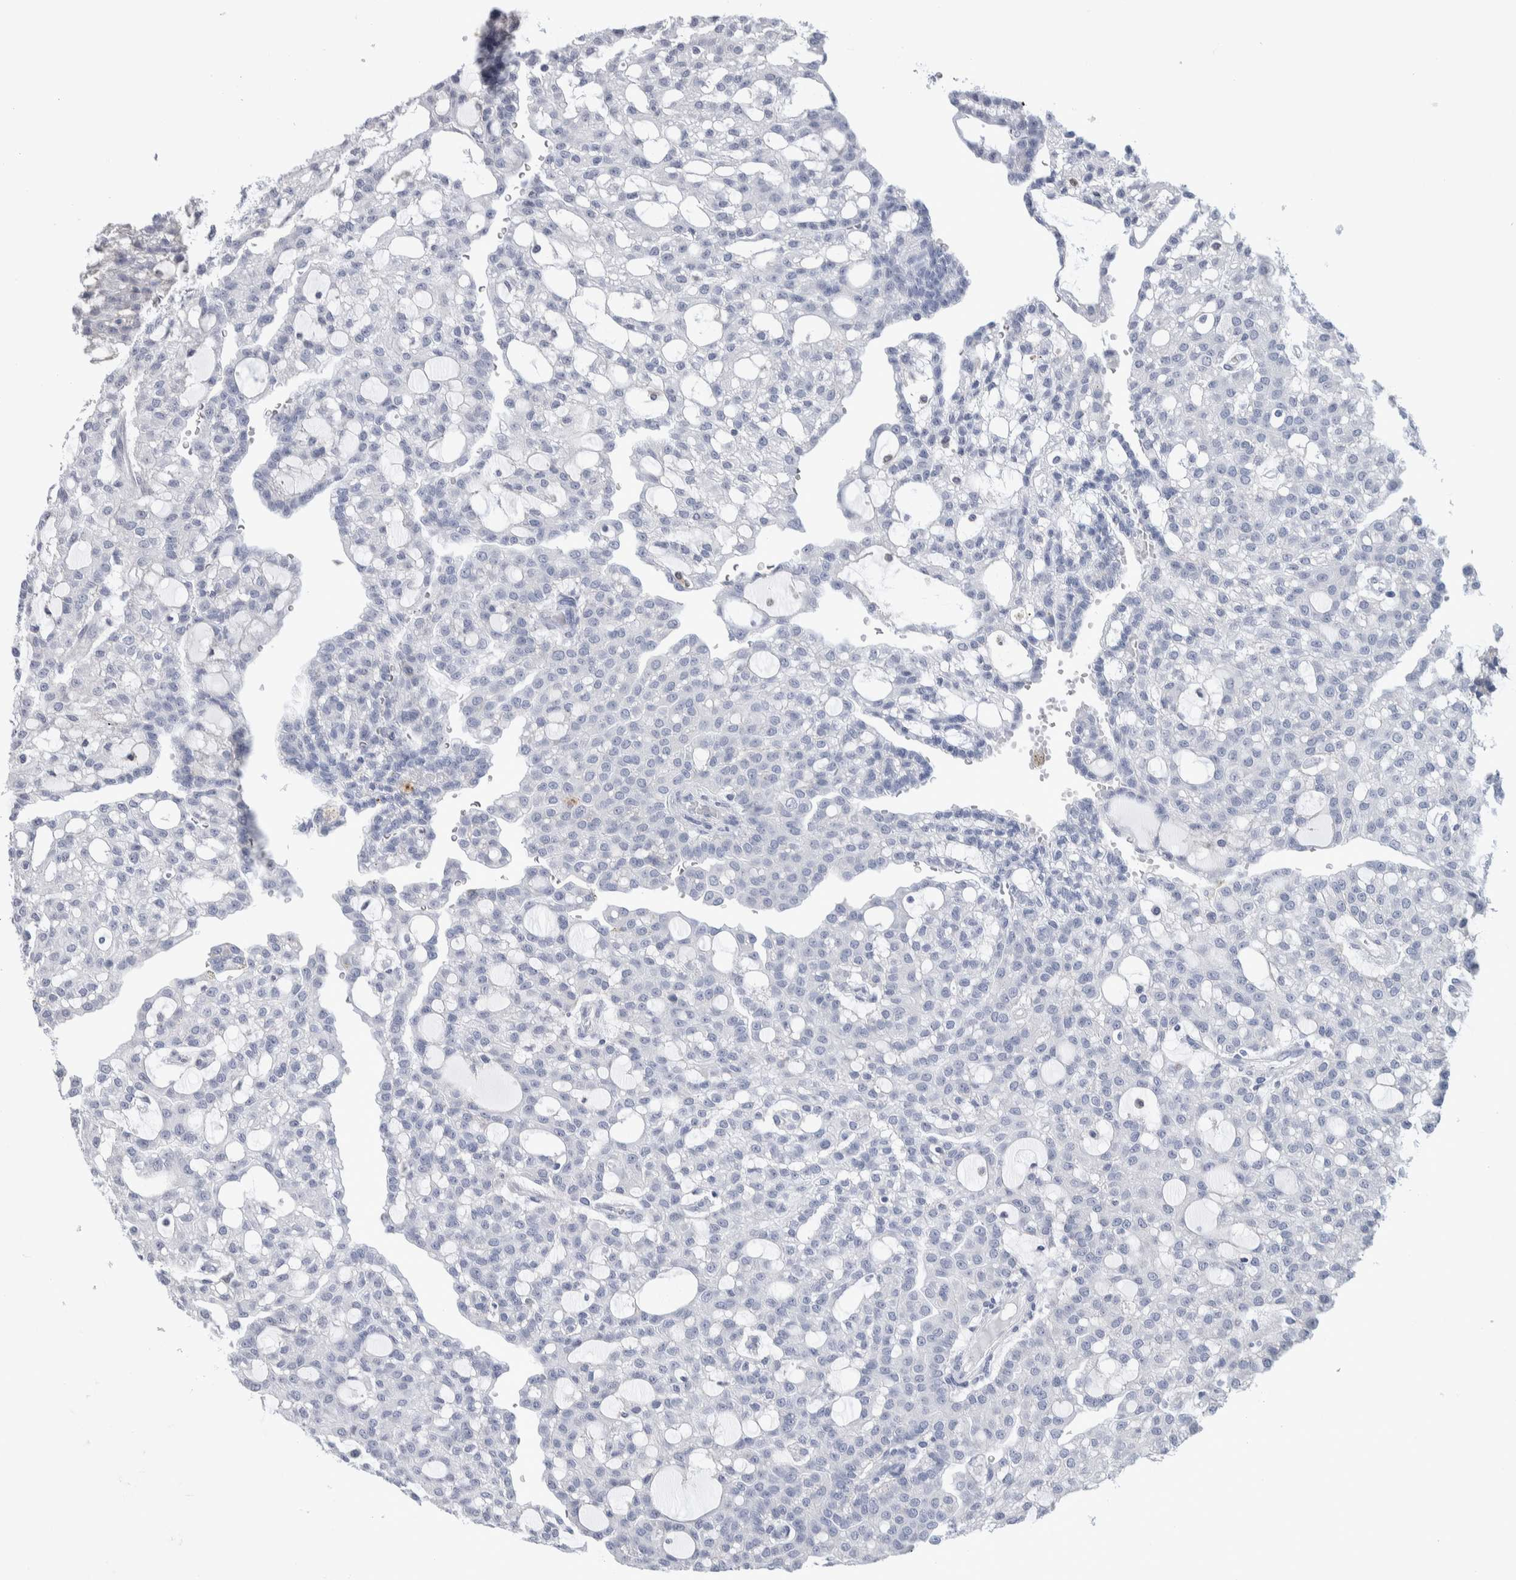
{"staining": {"intensity": "negative", "quantity": "none", "location": "none"}, "tissue": "renal cancer", "cell_type": "Tumor cells", "image_type": "cancer", "snomed": [{"axis": "morphology", "description": "Adenocarcinoma, NOS"}, {"axis": "topography", "description": "Kidney"}], "caption": "Photomicrograph shows no protein expression in tumor cells of adenocarcinoma (renal) tissue.", "gene": "LURAP1L", "patient": {"sex": "male", "age": 63}}